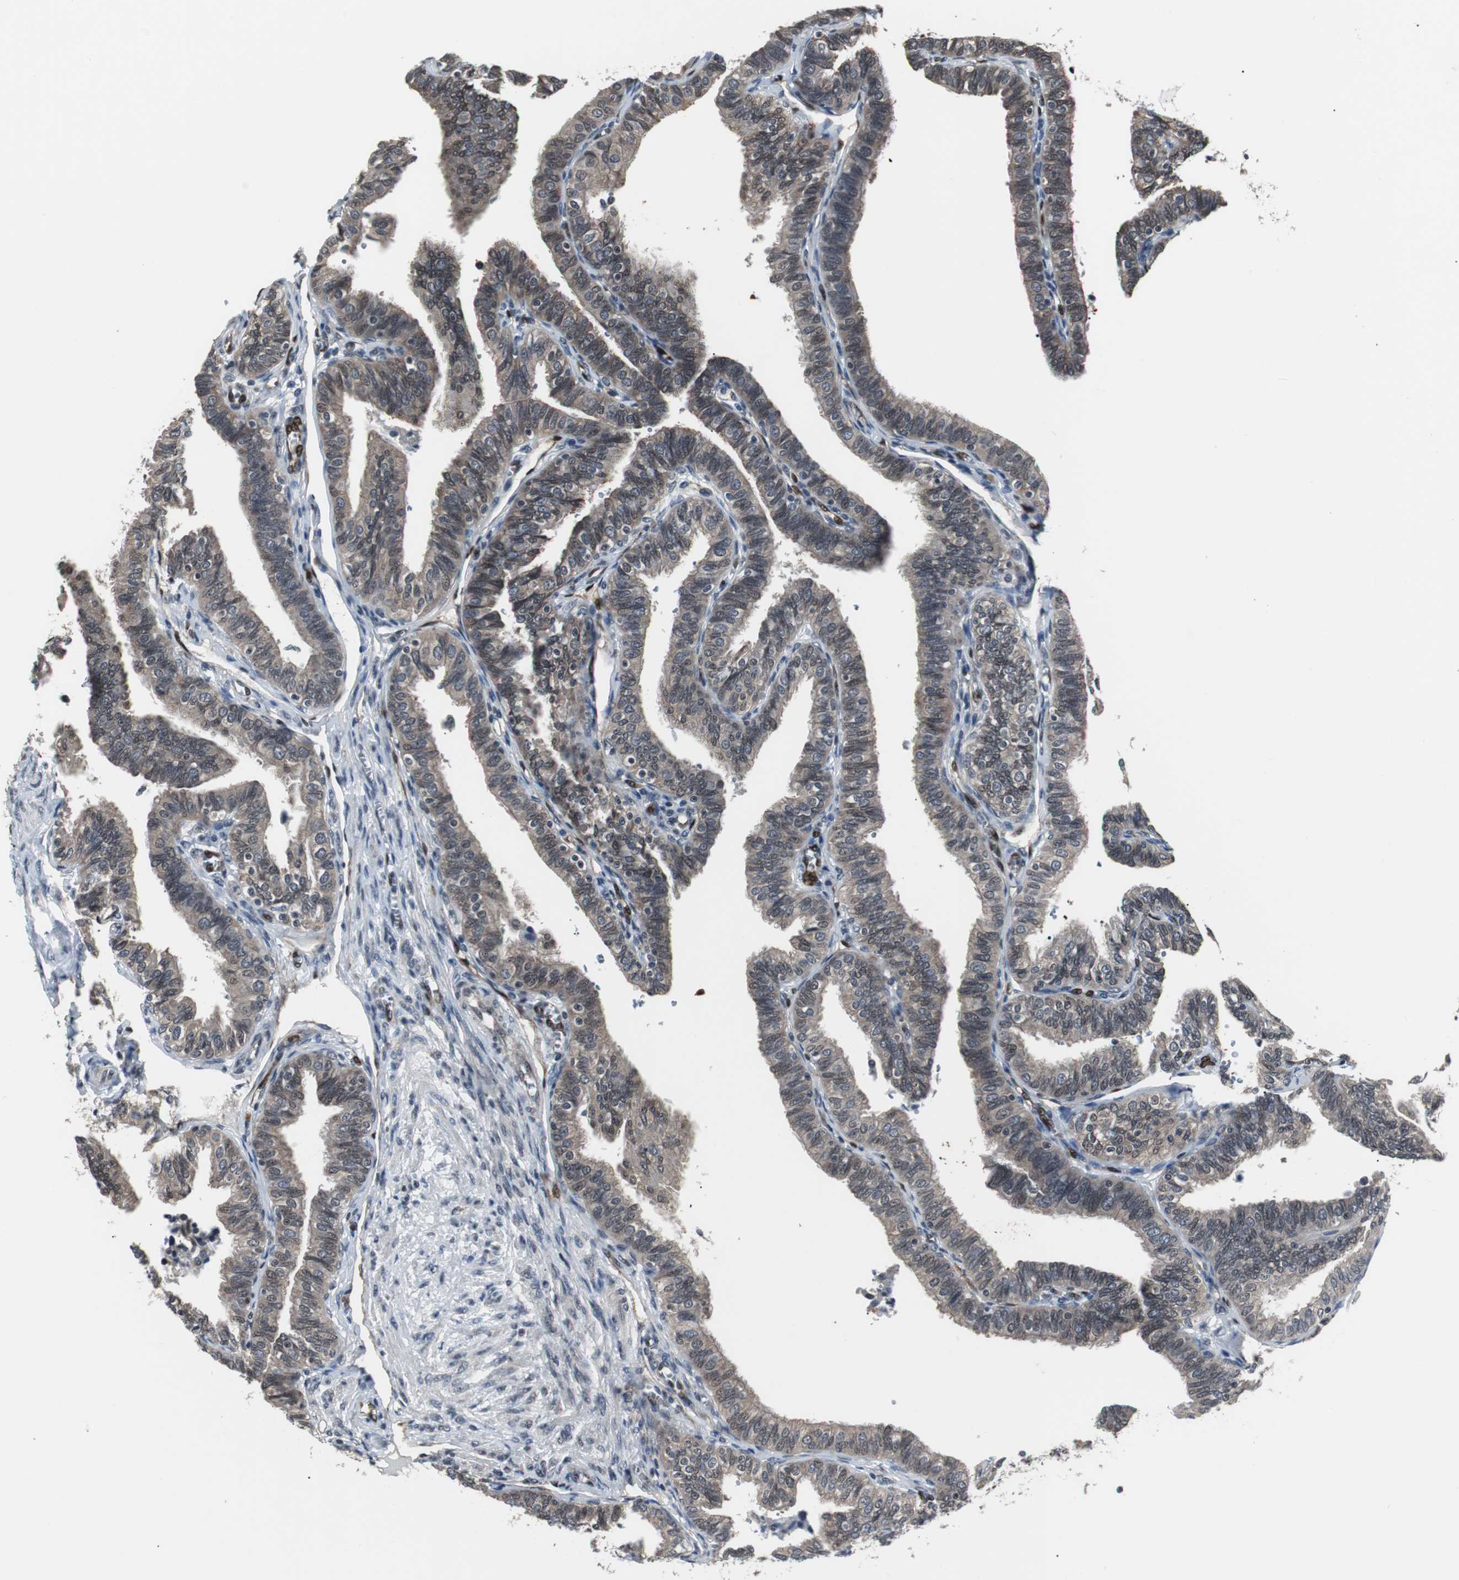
{"staining": {"intensity": "weak", "quantity": "25%-75%", "location": "cytoplasmic/membranous,nuclear"}, "tissue": "fallopian tube", "cell_type": "Glandular cells", "image_type": "normal", "snomed": [{"axis": "morphology", "description": "Normal tissue, NOS"}, {"axis": "topography", "description": "Fallopian tube"}], "caption": "The image demonstrates a brown stain indicating the presence of a protein in the cytoplasmic/membranous,nuclear of glandular cells in fallopian tube. Using DAB (brown) and hematoxylin (blue) stains, captured at high magnification using brightfield microscopy.", "gene": "SMAD1", "patient": {"sex": "female", "age": 46}}